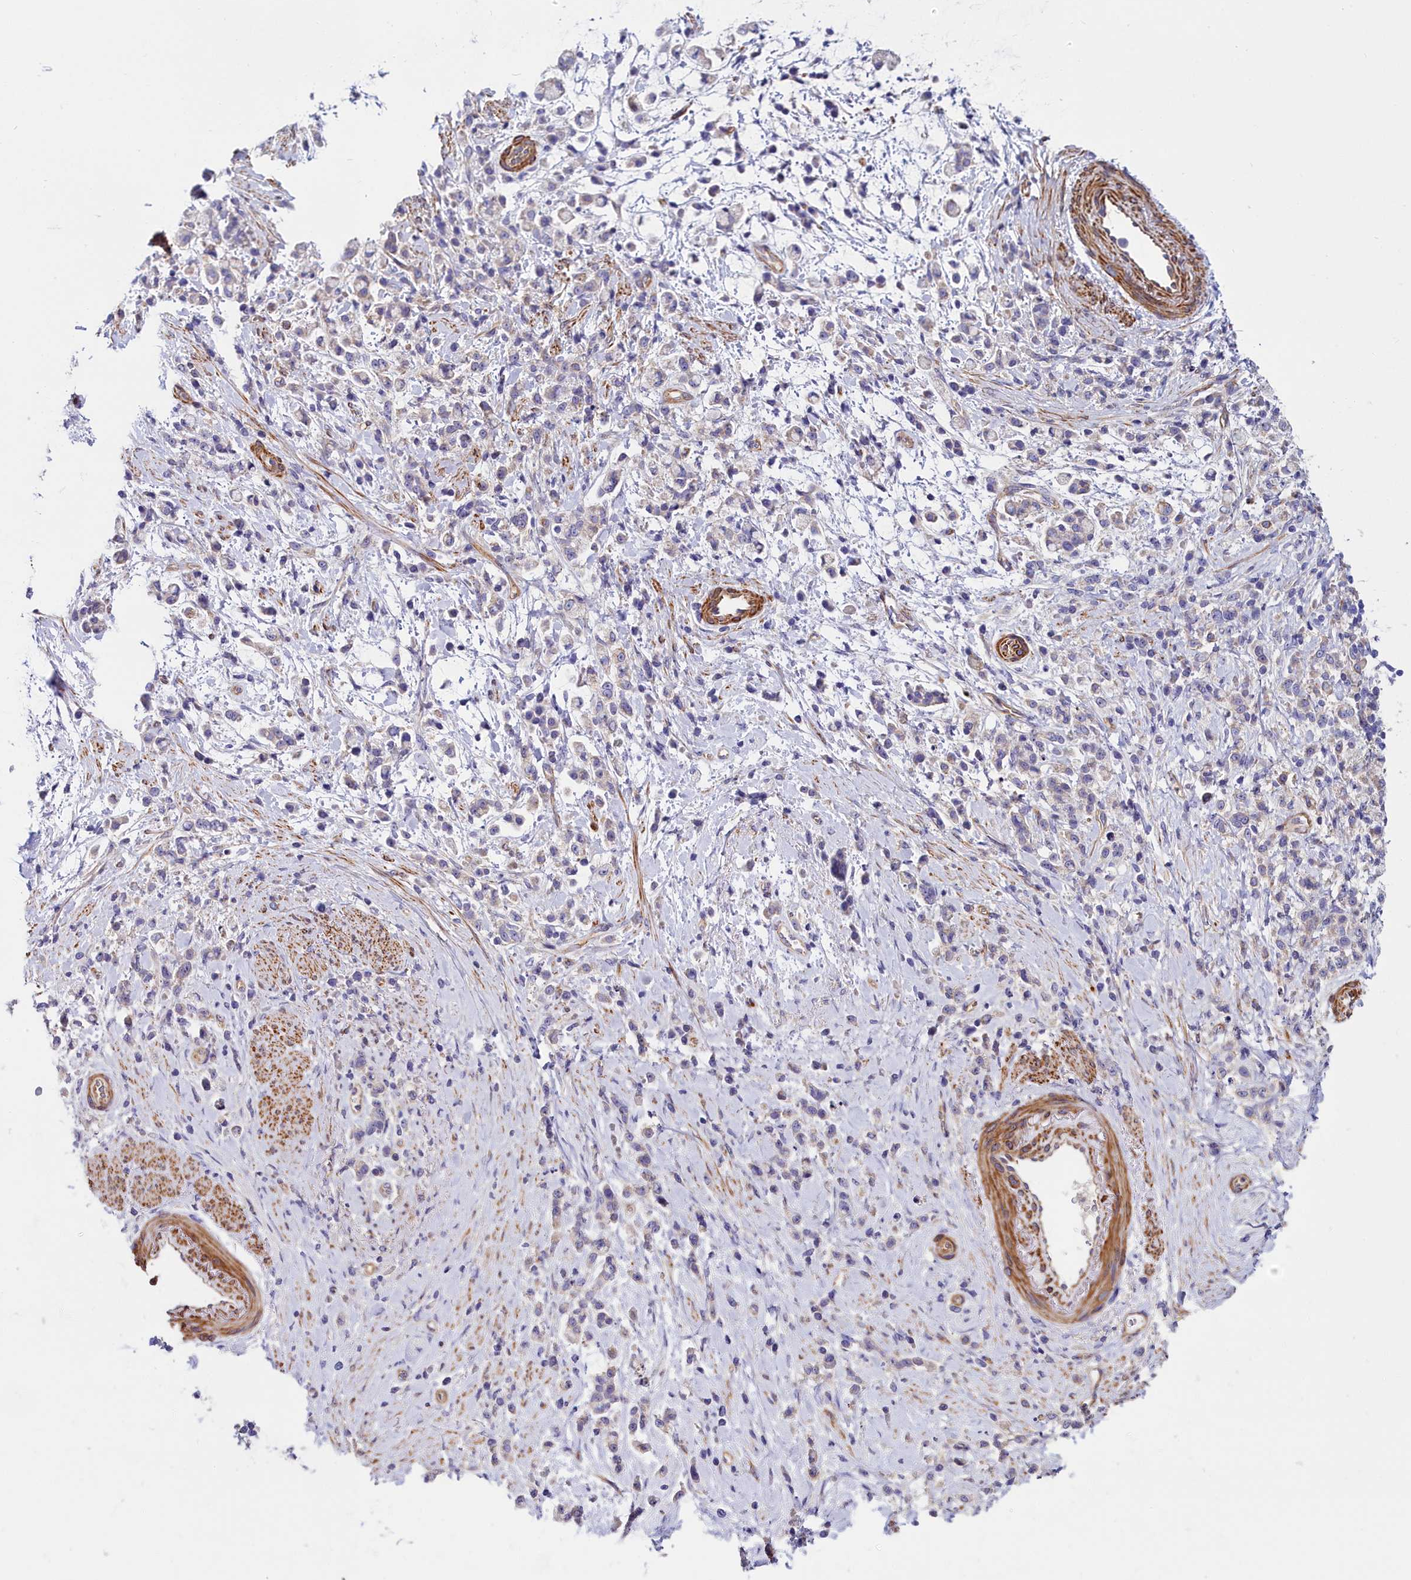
{"staining": {"intensity": "weak", "quantity": "<25%", "location": "cytoplasmic/membranous"}, "tissue": "stomach cancer", "cell_type": "Tumor cells", "image_type": "cancer", "snomed": [{"axis": "morphology", "description": "Adenocarcinoma, NOS"}, {"axis": "topography", "description": "Stomach"}], "caption": "High magnification brightfield microscopy of stomach cancer stained with DAB (3,3'-diaminobenzidine) (brown) and counterstained with hematoxylin (blue): tumor cells show no significant staining.", "gene": "FADS3", "patient": {"sex": "female", "age": 60}}